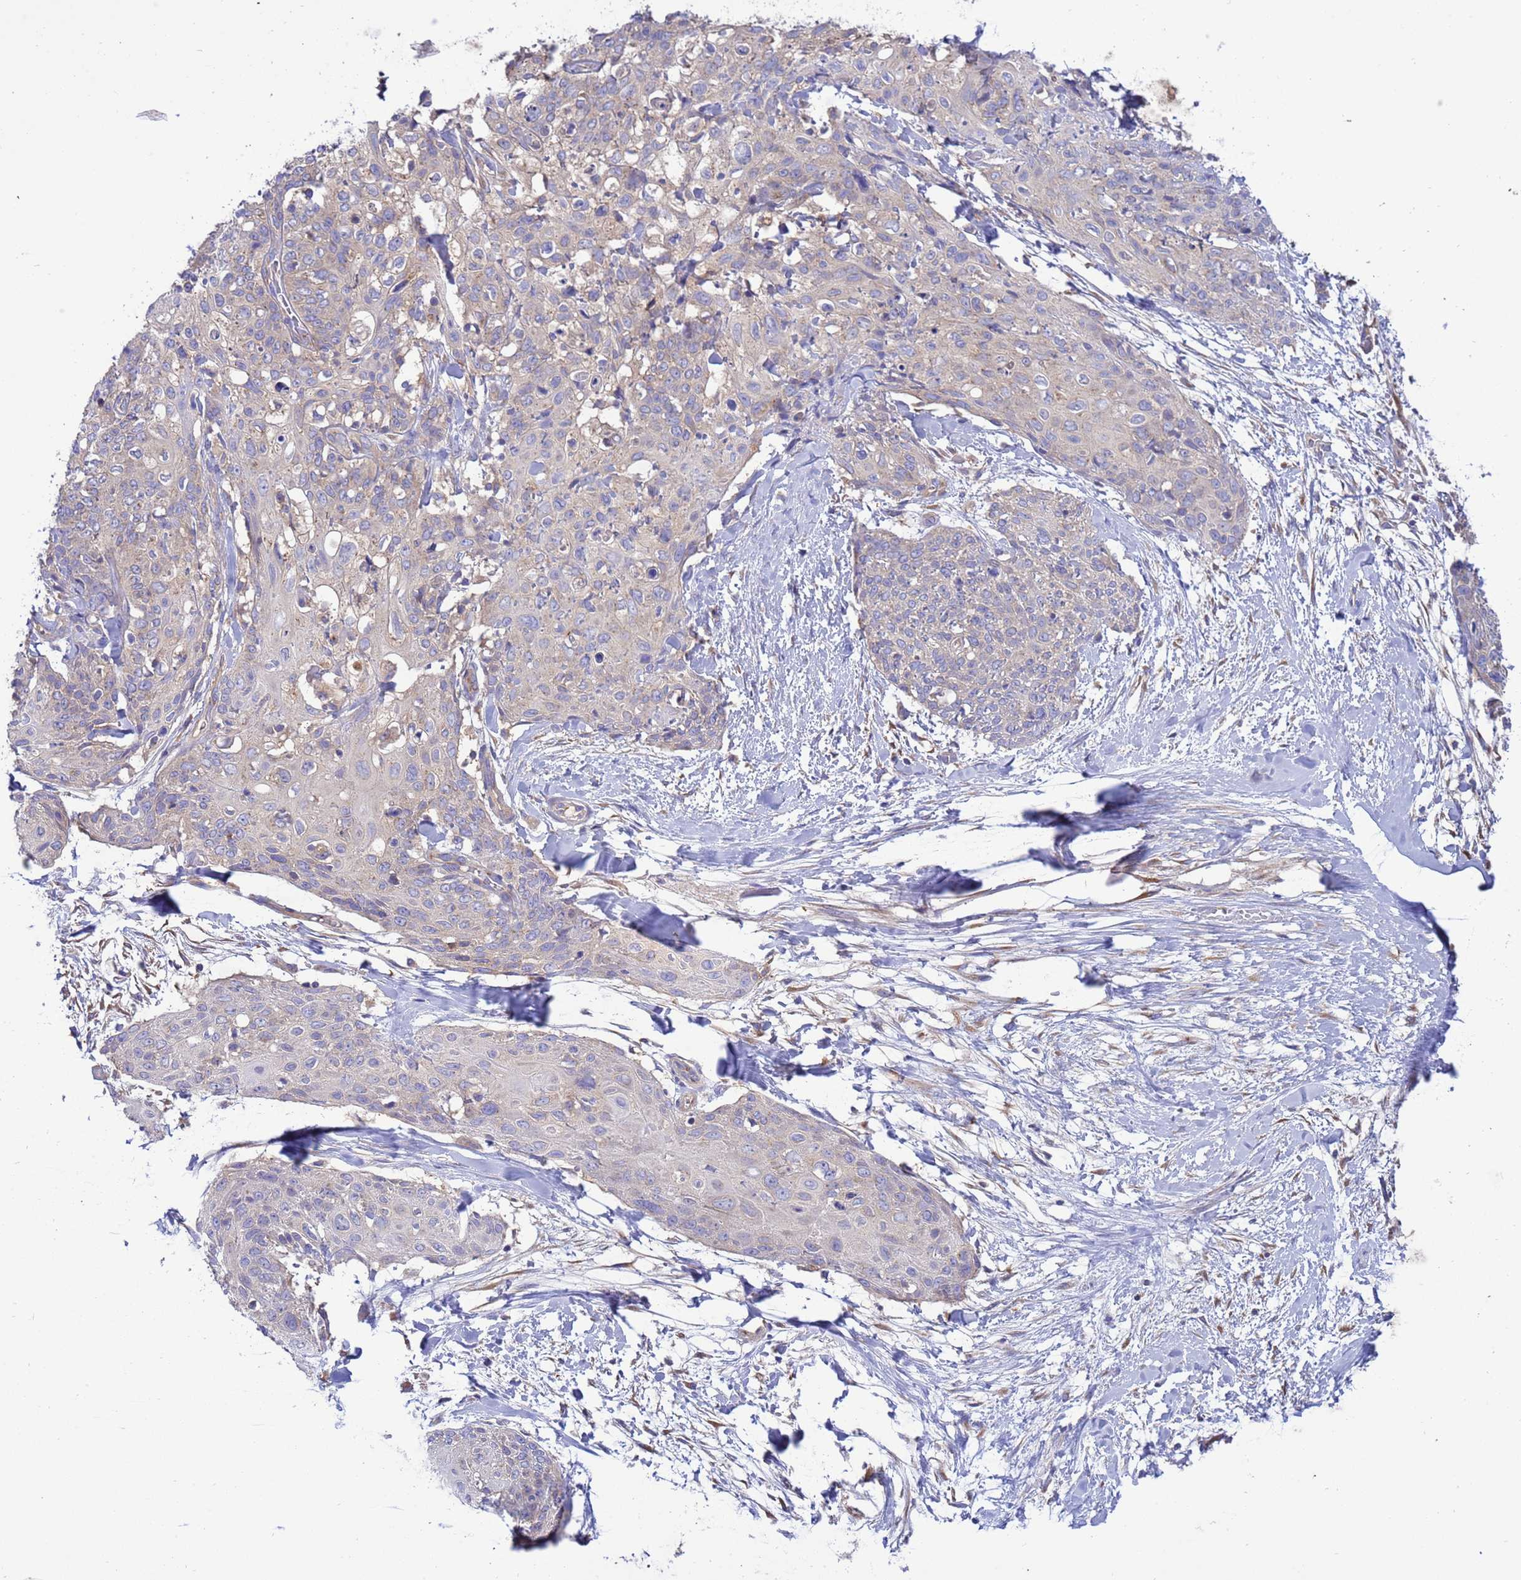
{"staining": {"intensity": "negative", "quantity": "none", "location": "none"}, "tissue": "skin cancer", "cell_type": "Tumor cells", "image_type": "cancer", "snomed": [{"axis": "morphology", "description": "Squamous cell carcinoma, NOS"}, {"axis": "topography", "description": "Skin"}, {"axis": "topography", "description": "Vulva"}], "caption": "Tumor cells show no significant protein positivity in skin cancer (squamous cell carcinoma).", "gene": "ANAPC1", "patient": {"sex": "female", "age": 85}}